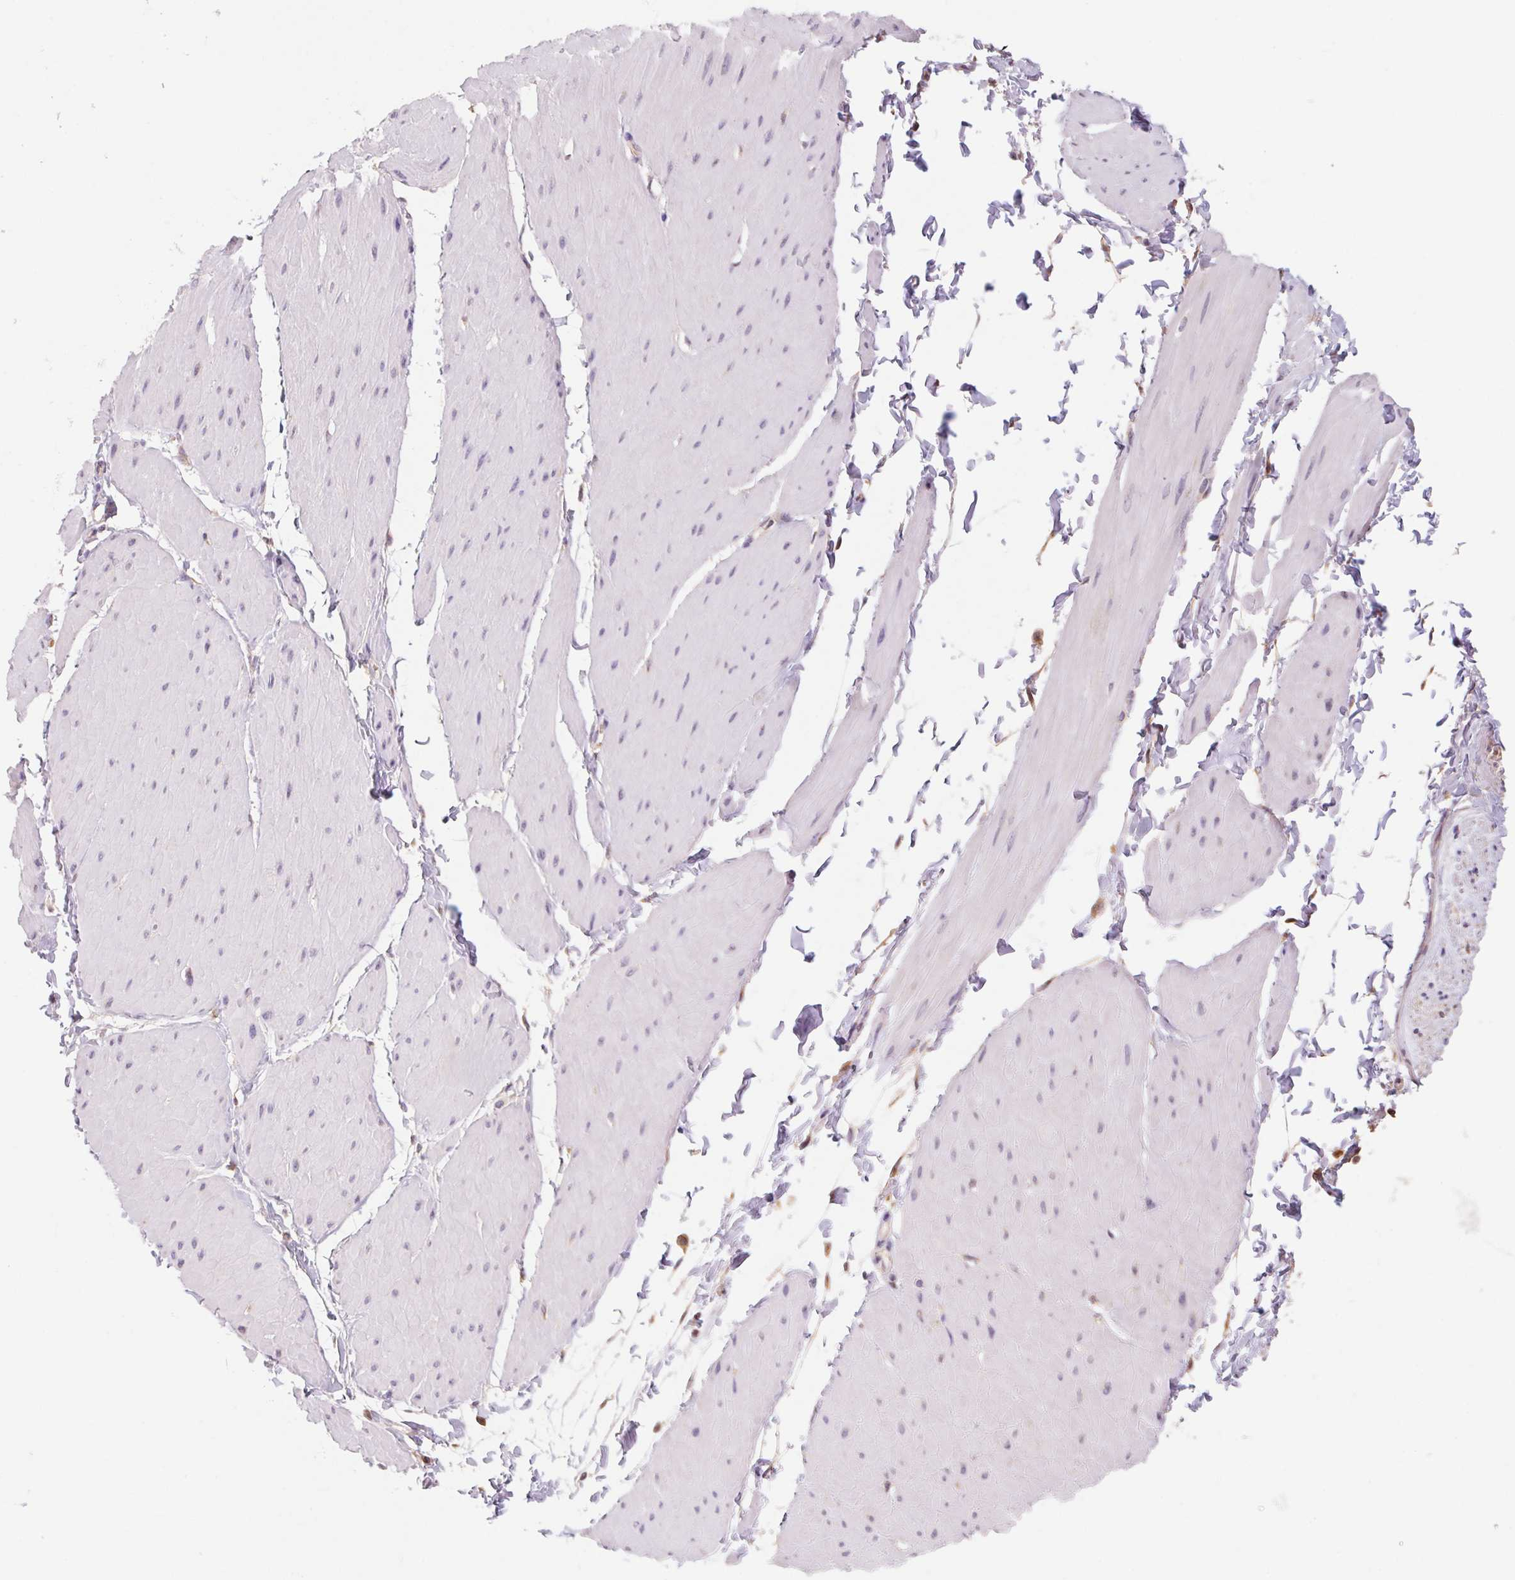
{"staining": {"intensity": "weak", "quantity": "<25%", "location": "cytoplasmic/membranous"}, "tissue": "adipose tissue", "cell_type": "Adipocytes", "image_type": "normal", "snomed": [{"axis": "morphology", "description": "Normal tissue, NOS"}, {"axis": "topography", "description": "Smooth muscle"}, {"axis": "topography", "description": "Peripheral nerve tissue"}], "caption": "Immunohistochemical staining of normal human adipose tissue demonstrates no significant expression in adipocytes.", "gene": "RAB1A", "patient": {"sex": "male", "age": 58}}